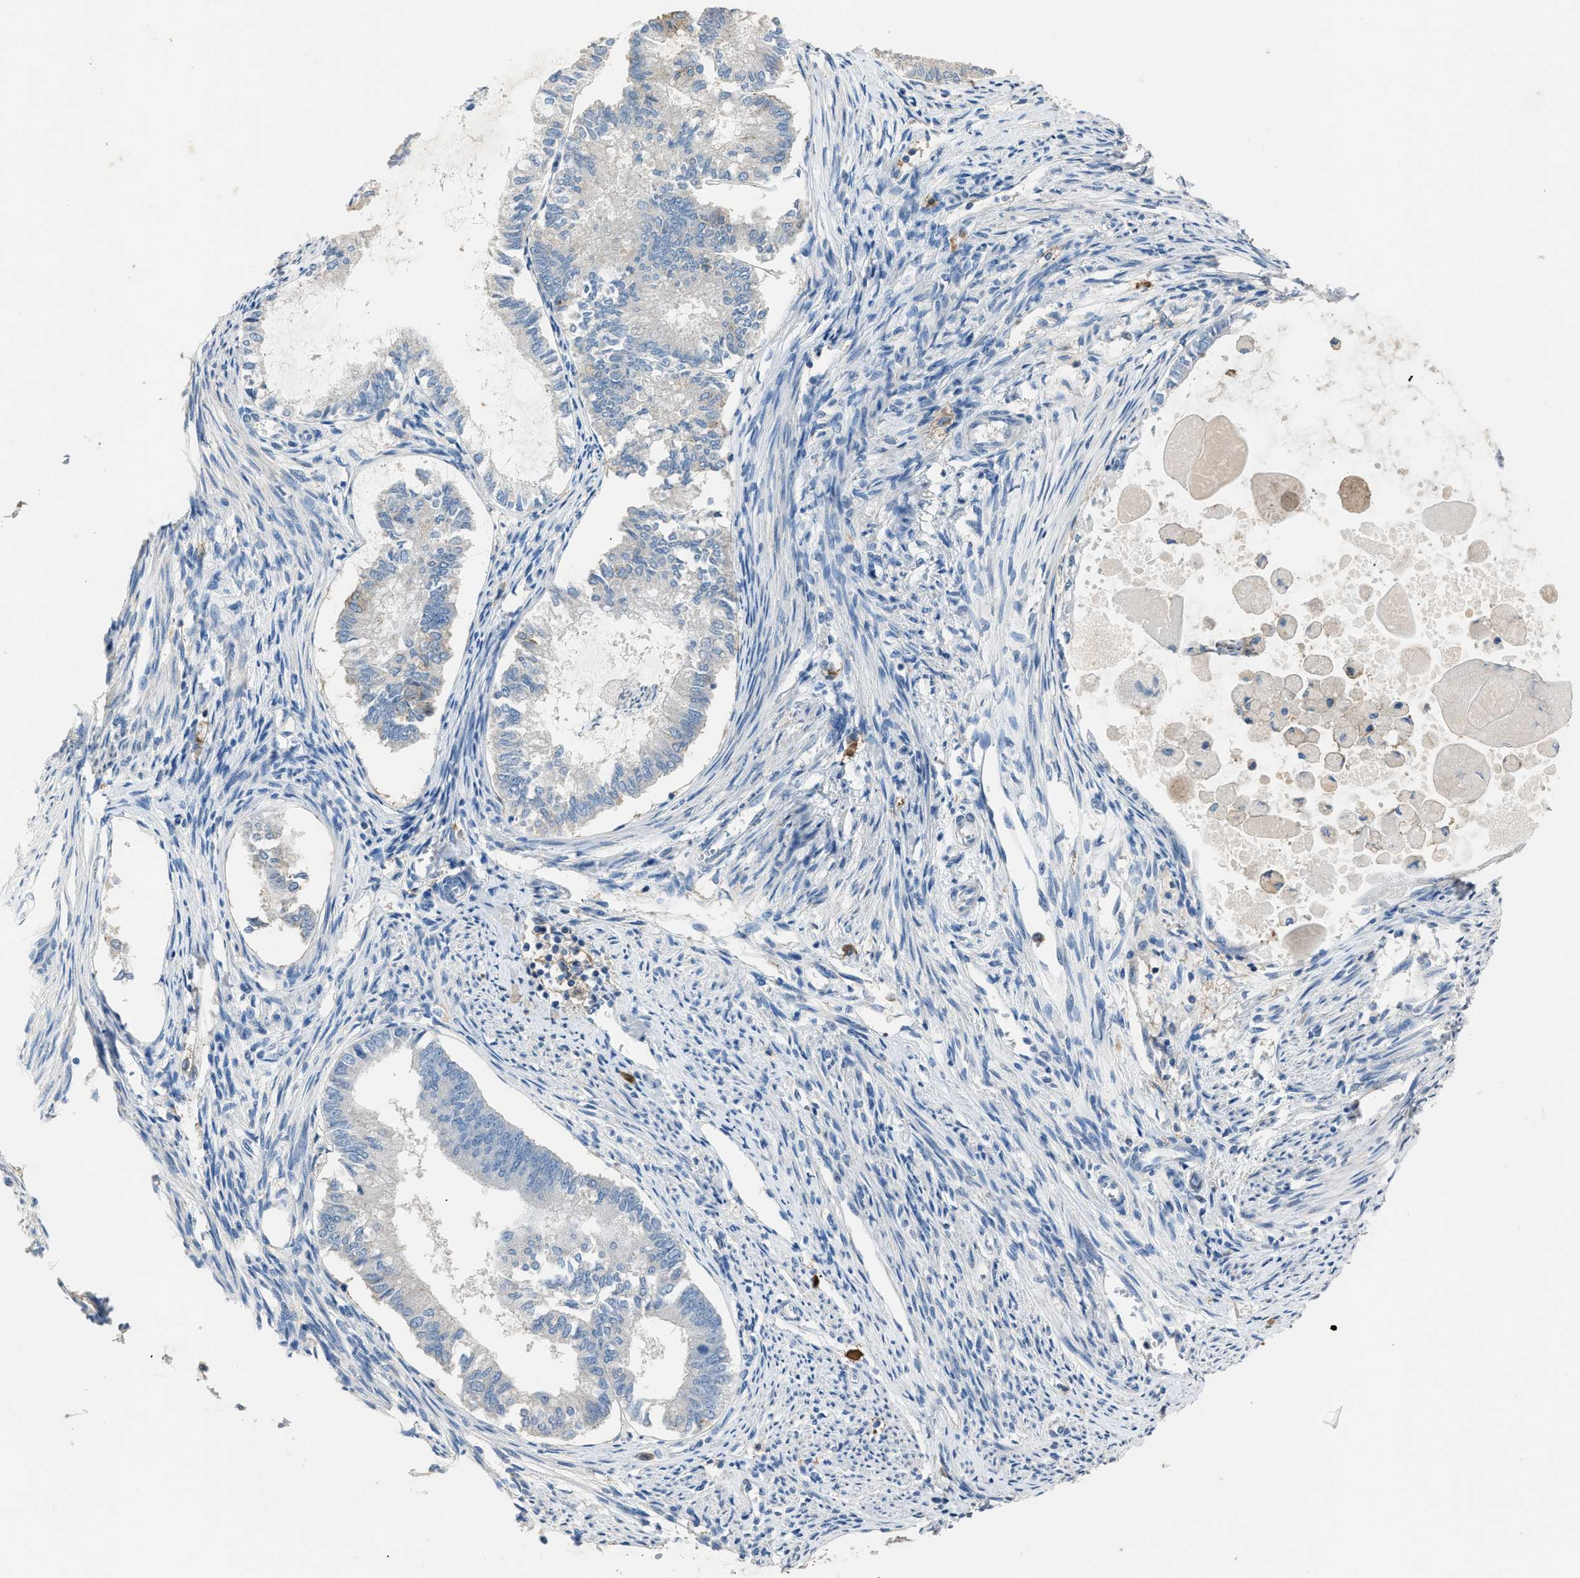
{"staining": {"intensity": "moderate", "quantity": "<25%", "location": "cytoplasmic/membranous"}, "tissue": "endometrial cancer", "cell_type": "Tumor cells", "image_type": "cancer", "snomed": [{"axis": "morphology", "description": "Adenocarcinoma, NOS"}, {"axis": "topography", "description": "Endometrium"}], "caption": "A high-resolution histopathology image shows immunohistochemistry (IHC) staining of endometrial cancer (adenocarcinoma), which exhibits moderate cytoplasmic/membranous positivity in about <25% of tumor cells. (DAB (3,3'-diaminobenzidine) IHC, brown staining for protein, blue staining for nuclei).", "gene": "OR51E1", "patient": {"sex": "female", "age": 86}}